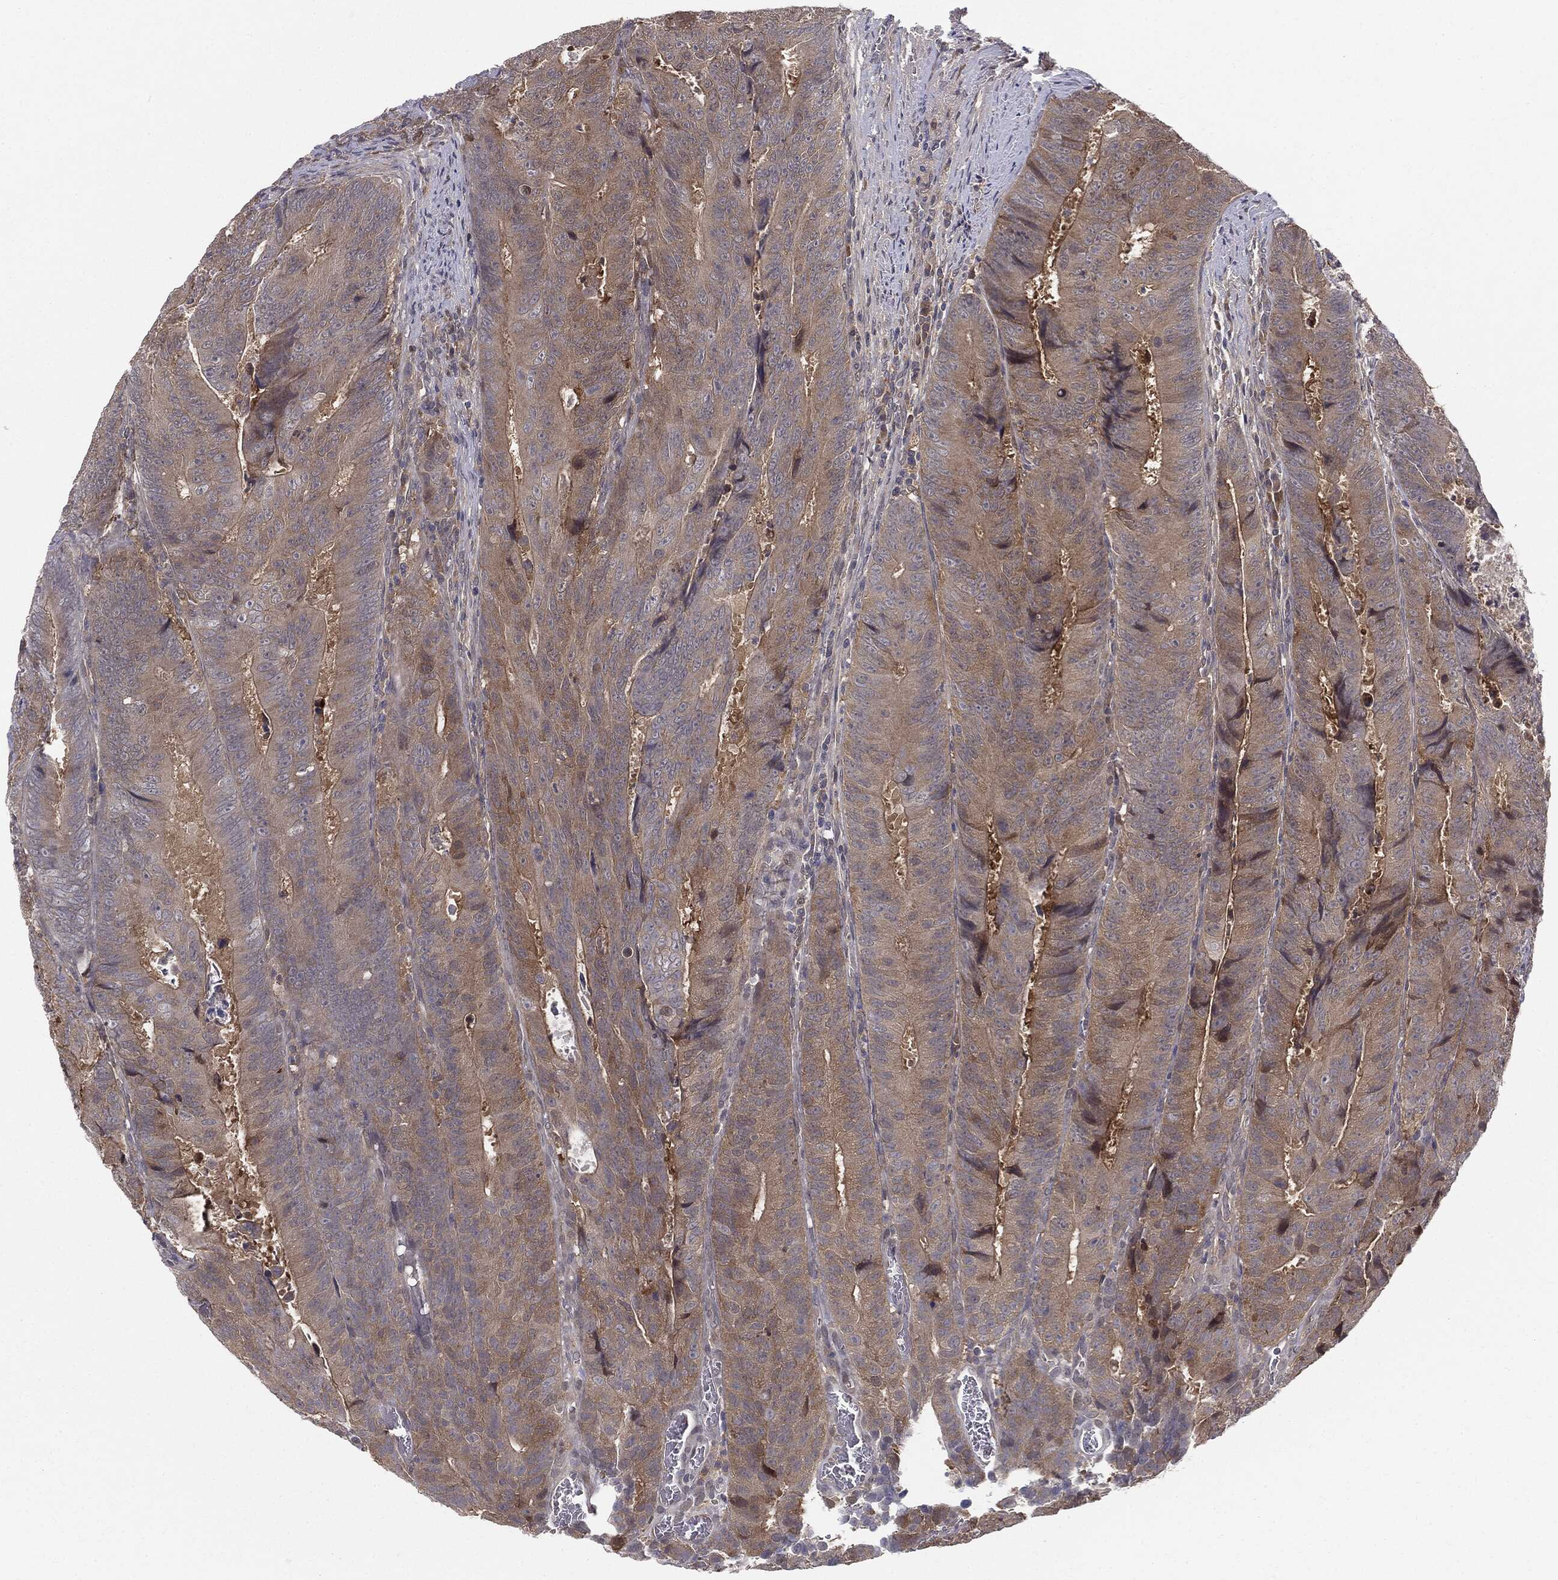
{"staining": {"intensity": "weak", "quantity": "25%-75%", "location": "cytoplasmic/membranous"}, "tissue": "colorectal cancer", "cell_type": "Tumor cells", "image_type": "cancer", "snomed": [{"axis": "morphology", "description": "Adenocarcinoma, NOS"}, {"axis": "topography", "description": "Colon"}], "caption": "DAB immunohistochemical staining of human adenocarcinoma (colorectal) demonstrates weak cytoplasmic/membranous protein staining in about 25%-75% of tumor cells.", "gene": "KRT7", "patient": {"sex": "female", "age": 48}}